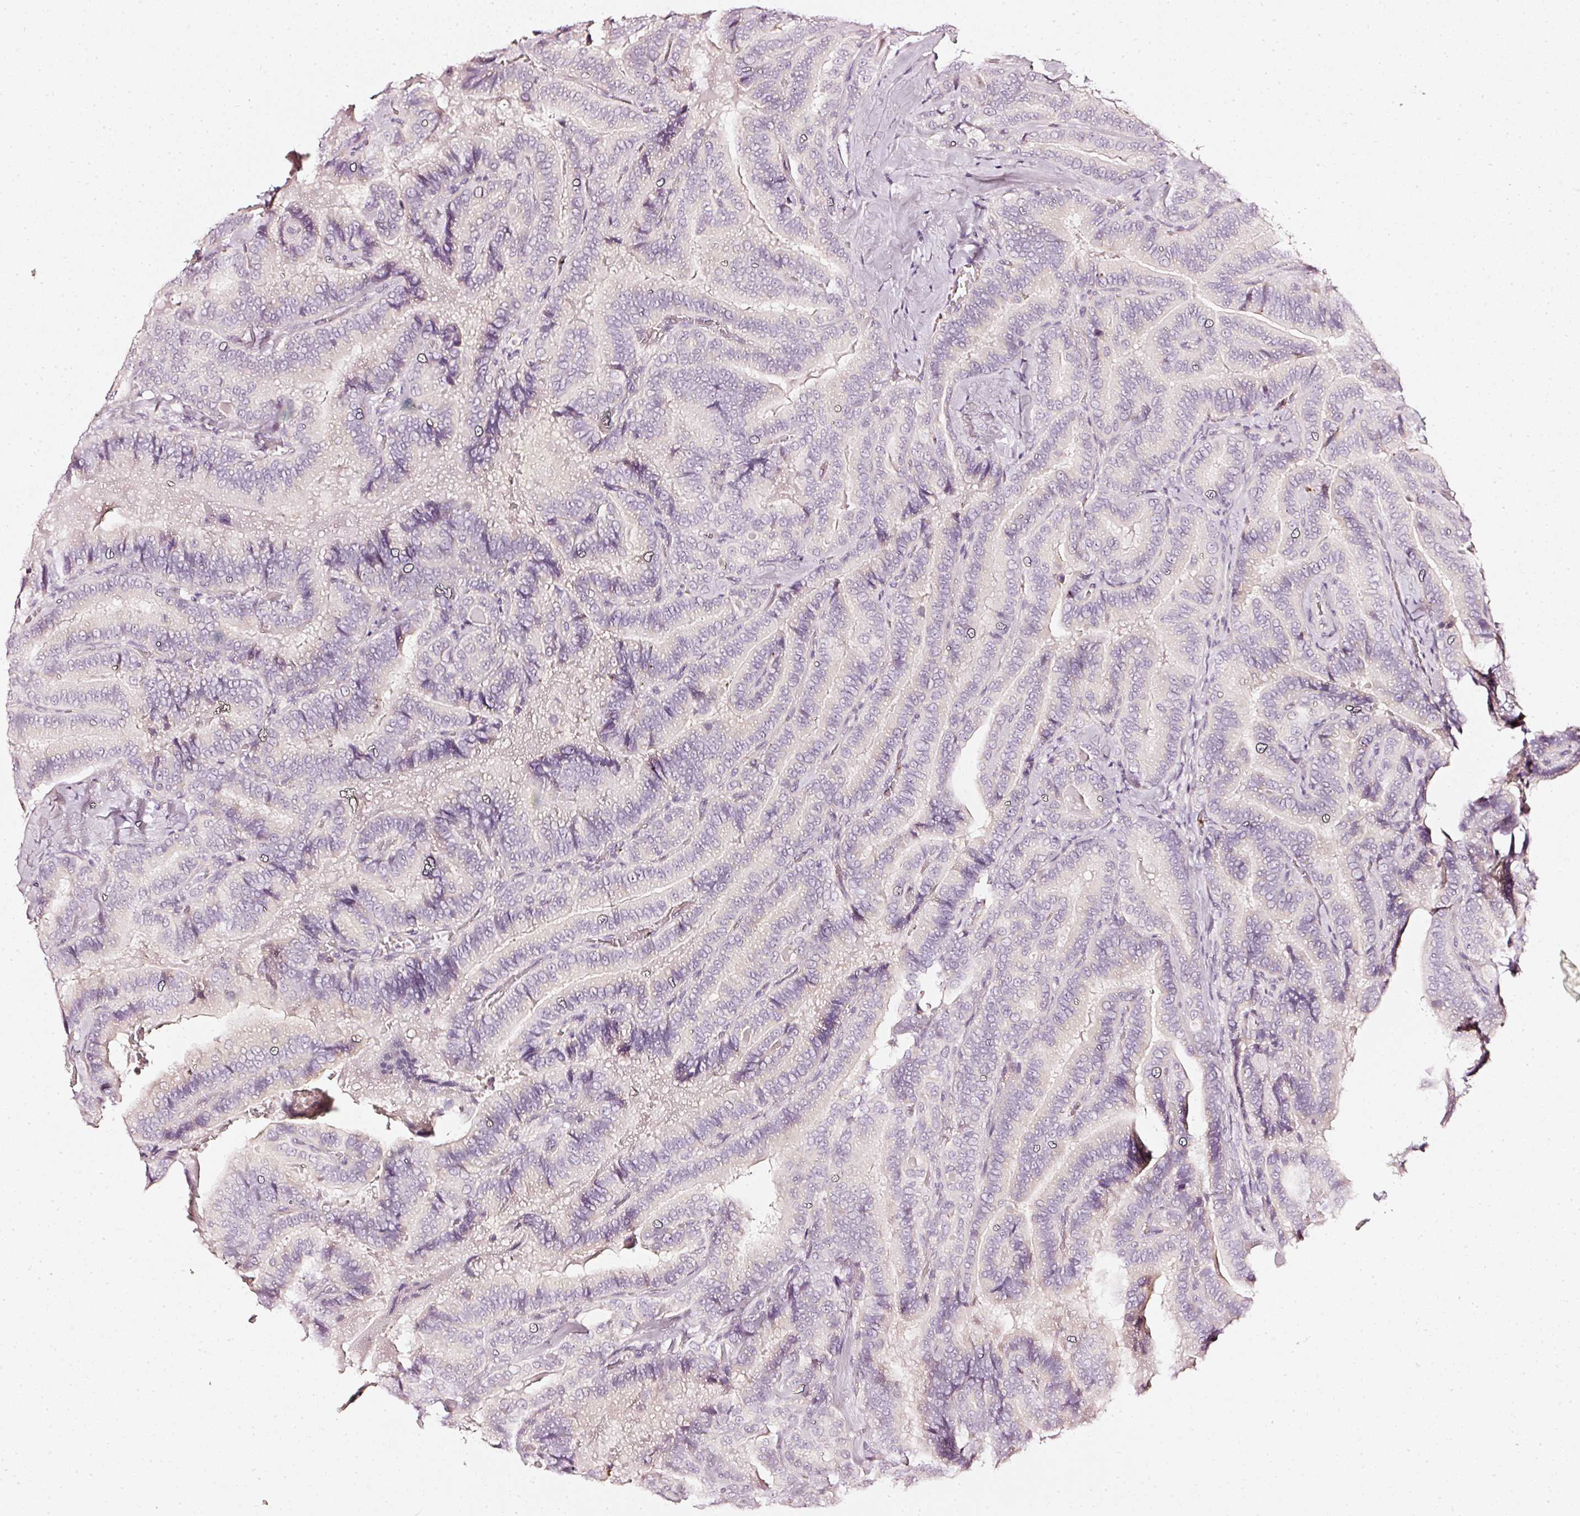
{"staining": {"intensity": "negative", "quantity": "none", "location": "none"}, "tissue": "thyroid cancer", "cell_type": "Tumor cells", "image_type": "cancer", "snomed": [{"axis": "morphology", "description": "Papillary adenocarcinoma, NOS"}, {"axis": "topography", "description": "Thyroid gland"}], "caption": "This is a image of IHC staining of thyroid papillary adenocarcinoma, which shows no positivity in tumor cells. (Immunohistochemistry (ihc), brightfield microscopy, high magnification).", "gene": "CNP", "patient": {"sex": "male", "age": 61}}